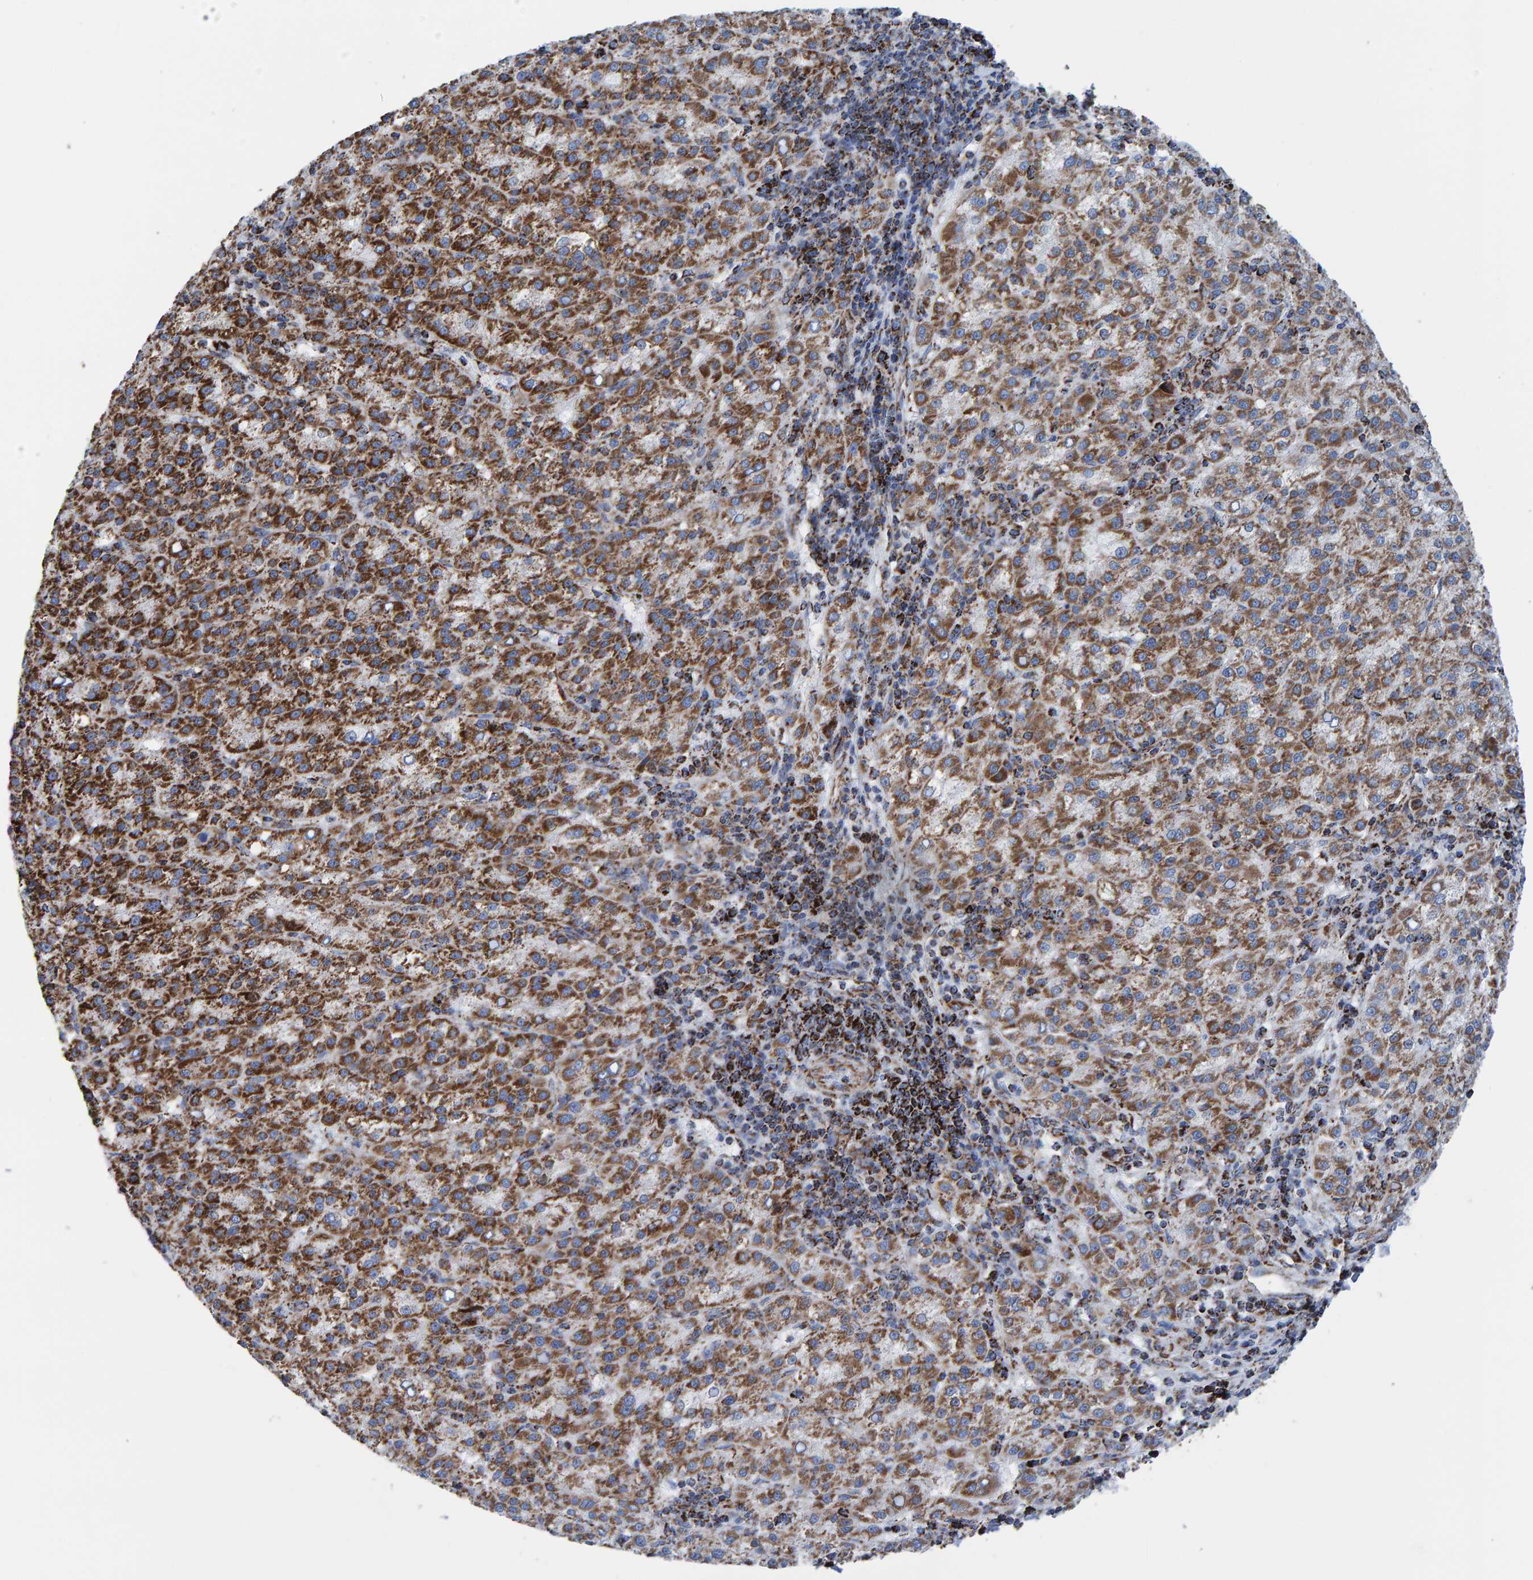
{"staining": {"intensity": "moderate", "quantity": ">75%", "location": "cytoplasmic/membranous"}, "tissue": "liver cancer", "cell_type": "Tumor cells", "image_type": "cancer", "snomed": [{"axis": "morphology", "description": "Carcinoma, Hepatocellular, NOS"}, {"axis": "topography", "description": "Liver"}], "caption": "A photomicrograph of human hepatocellular carcinoma (liver) stained for a protein shows moderate cytoplasmic/membranous brown staining in tumor cells.", "gene": "ENSG00000262660", "patient": {"sex": "female", "age": 58}}